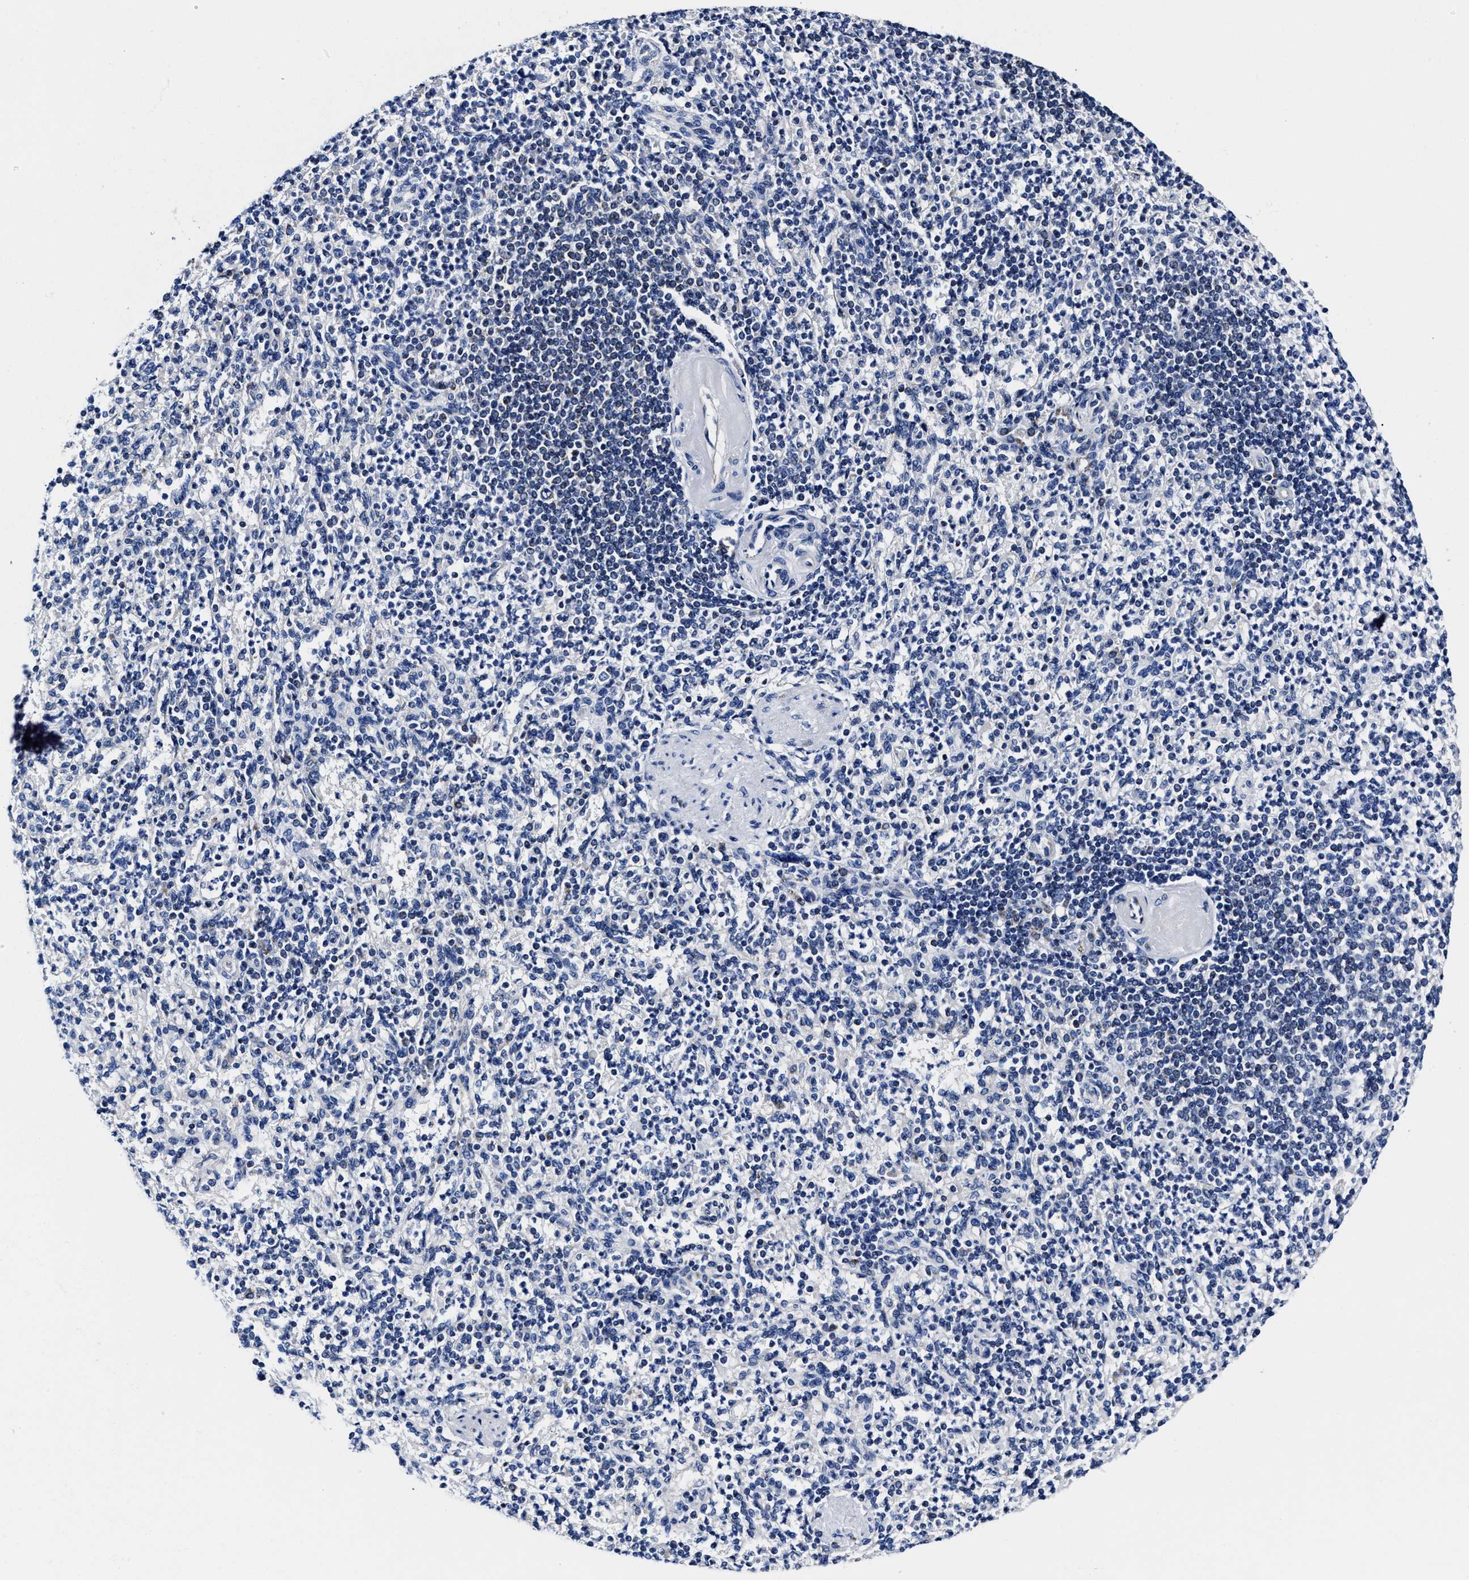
{"staining": {"intensity": "weak", "quantity": "<25%", "location": "cytoplasmic/membranous"}, "tissue": "spleen", "cell_type": "Cells in red pulp", "image_type": "normal", "snomed": [{"axis": "morphology", "description": "Normal tissue, NOS"}, {"axis": "topography", "description": "Spleen"}], "caption": "Immunohistochemistry (IHC) micrograph of normal spleen: spleen stained with DAB (3,3'-diaminobenzidine) shows no significant protein staining in cells in red pulp.", "gene": "HINT2", "patient": {"sex": "female", "age": 74}}